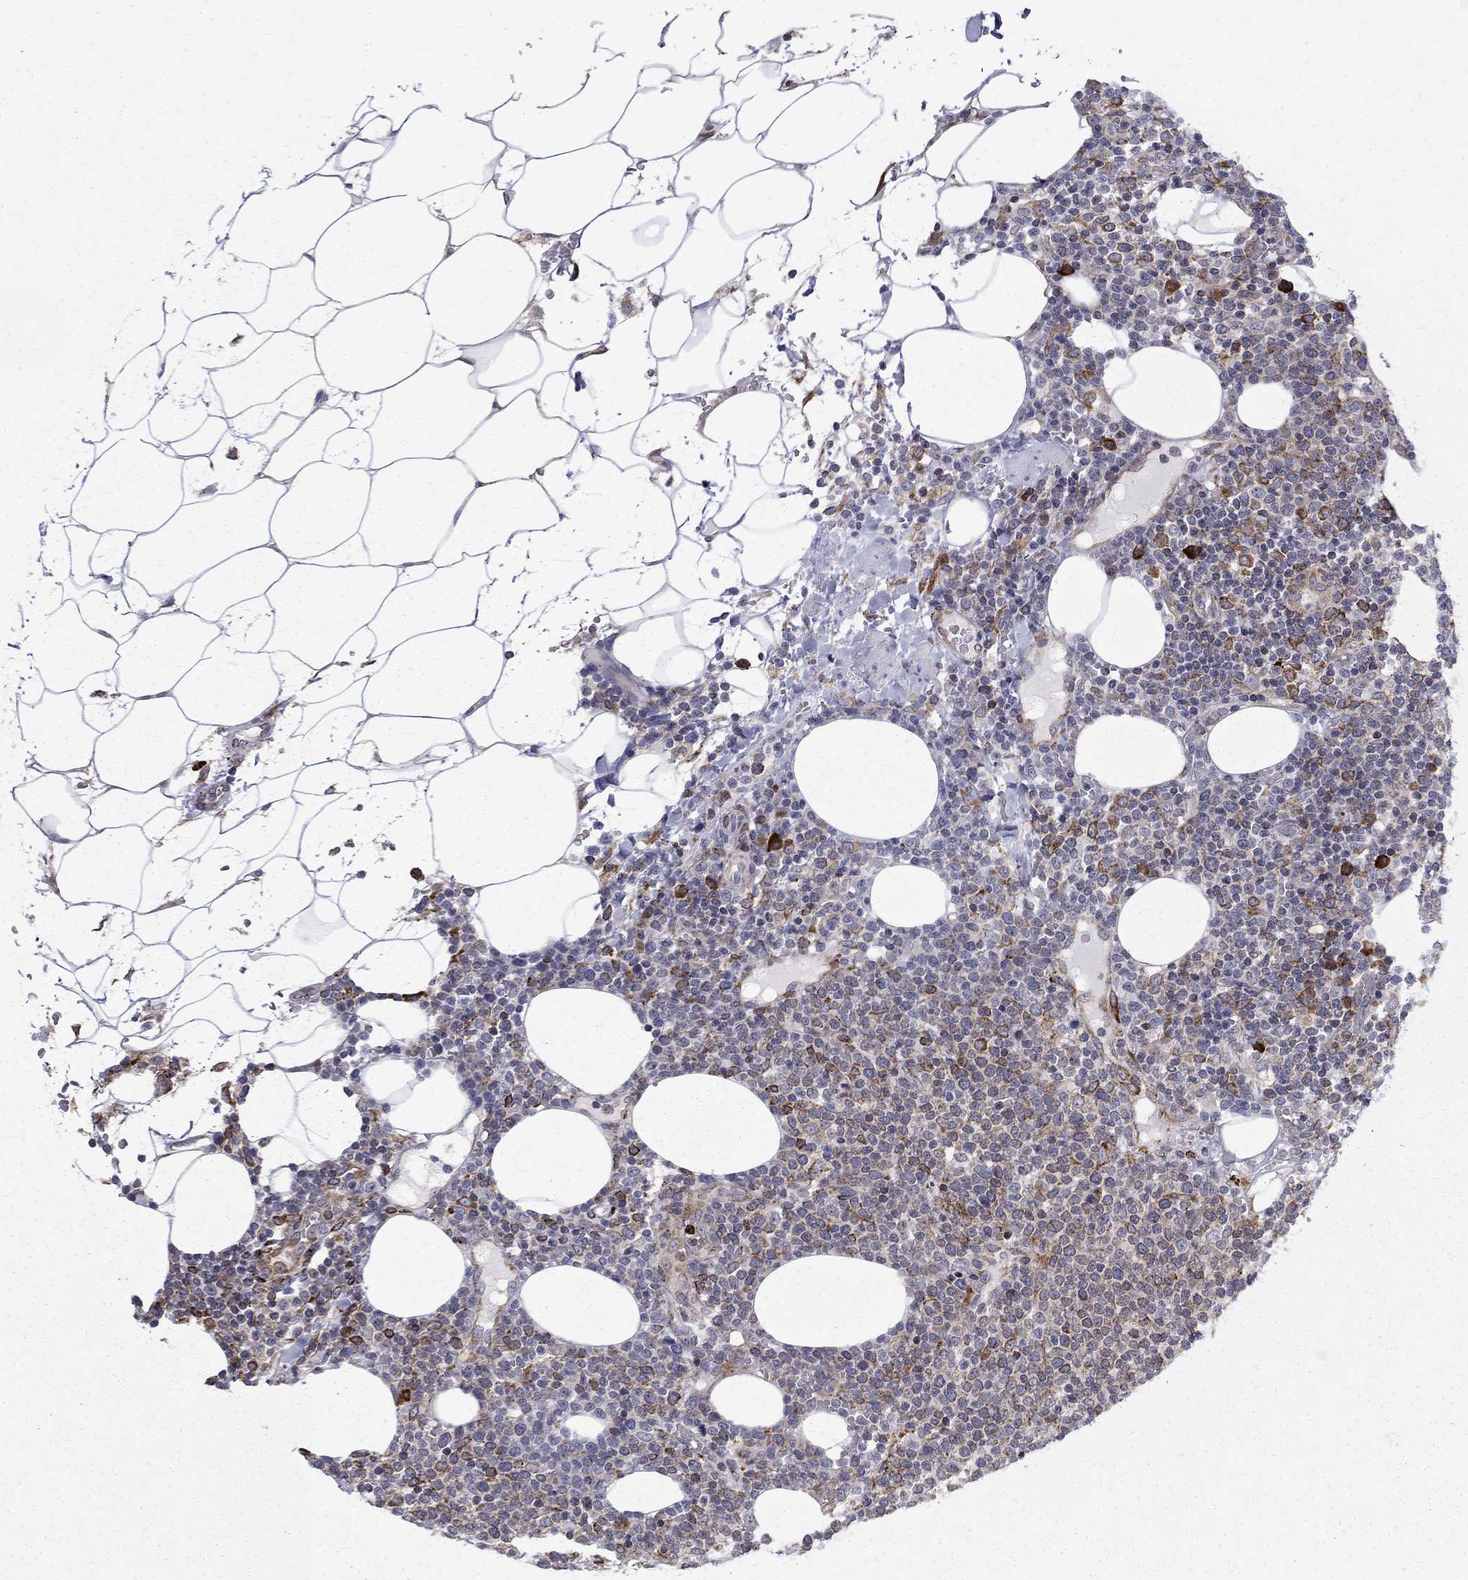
{"staining": {"intensity": "strong", "quantity": "<25%", "location": "cytoplasmic/membranous"}, "tissue": "lymphoma", "cell_type": "Tumor cells", "image_type": "cancer", "snomed": [{"axis": "morphology", "description": "Malignant lymphoma, non-Hodgkin's type, High grade"}, {"axis": "topography", "description": "Lymph node"}], "caption": "DAB (3,3'-diaminobenzidine) immunohistochemical staining of high-grade malignant lymphoma, non-Hodgkin's type exhibits strong cytoplasmic/membranous protein expression in about <25% of tumor cells.", "gene": "CAB39L", "patient": {"sex": "male", "age": 61}}